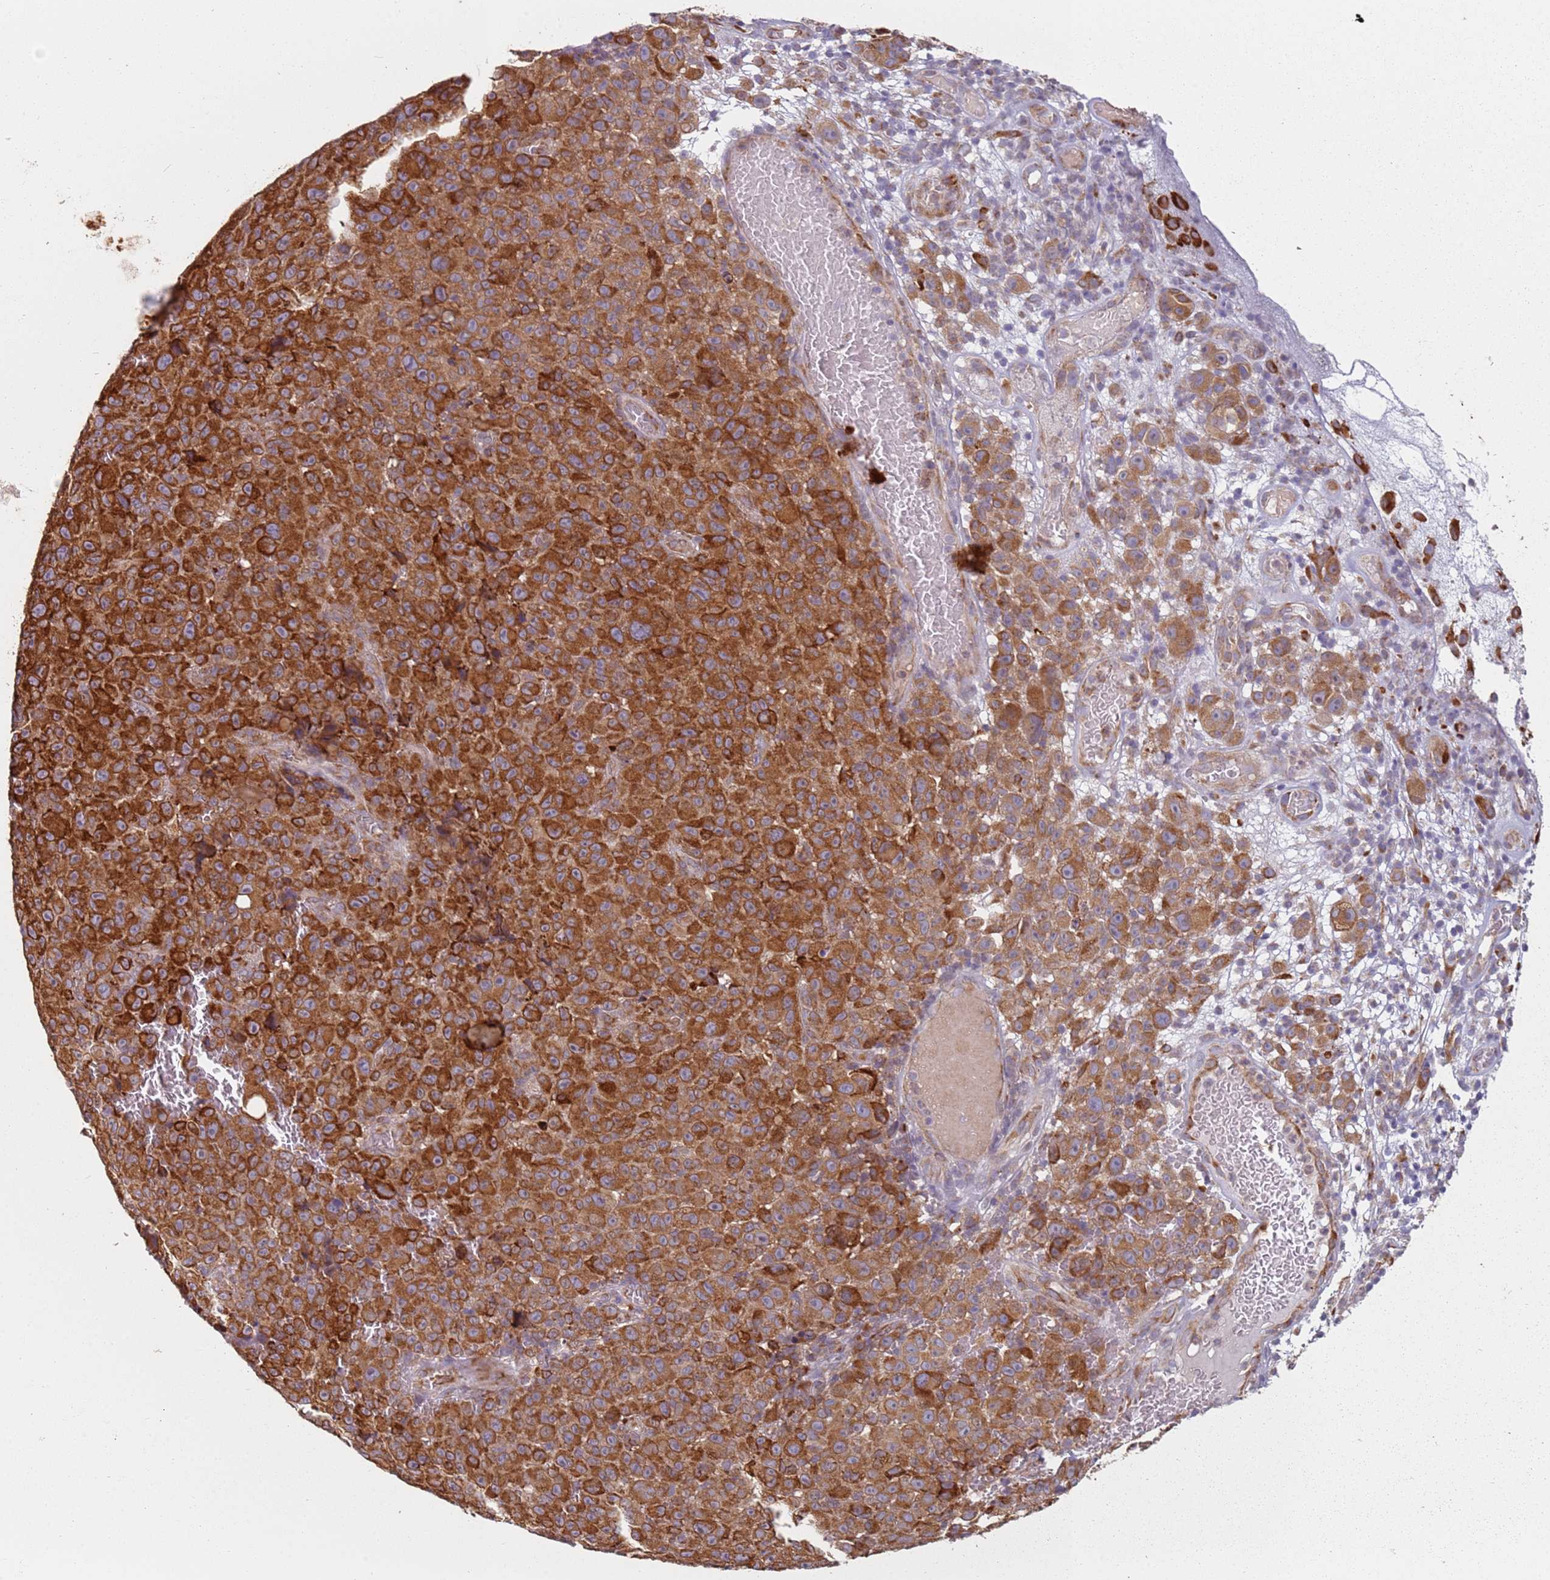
{"staining": {"intensity": "strong", "quantity": ">75%", "location": "cytoplasmic/membranous"}, "tissue": "melanoma", "cell_type": "Tumor cells", "image_type": "cancer", "snomed": [{"axis": "morphology", "description": "Malignant melanoma, NOS"}, {"axis": "topography", "description": "Skin"}], "caption": "IHC of malignant melanoma exhibits high levels of strong cytoplasmic/membranous expression in approximately >75% of tumor cells. (brown staining indicates protein expression, while blue staining denotes nuclei).", "gene": "ARFRP1", "patient": {"sex": "female", "age": 82}}